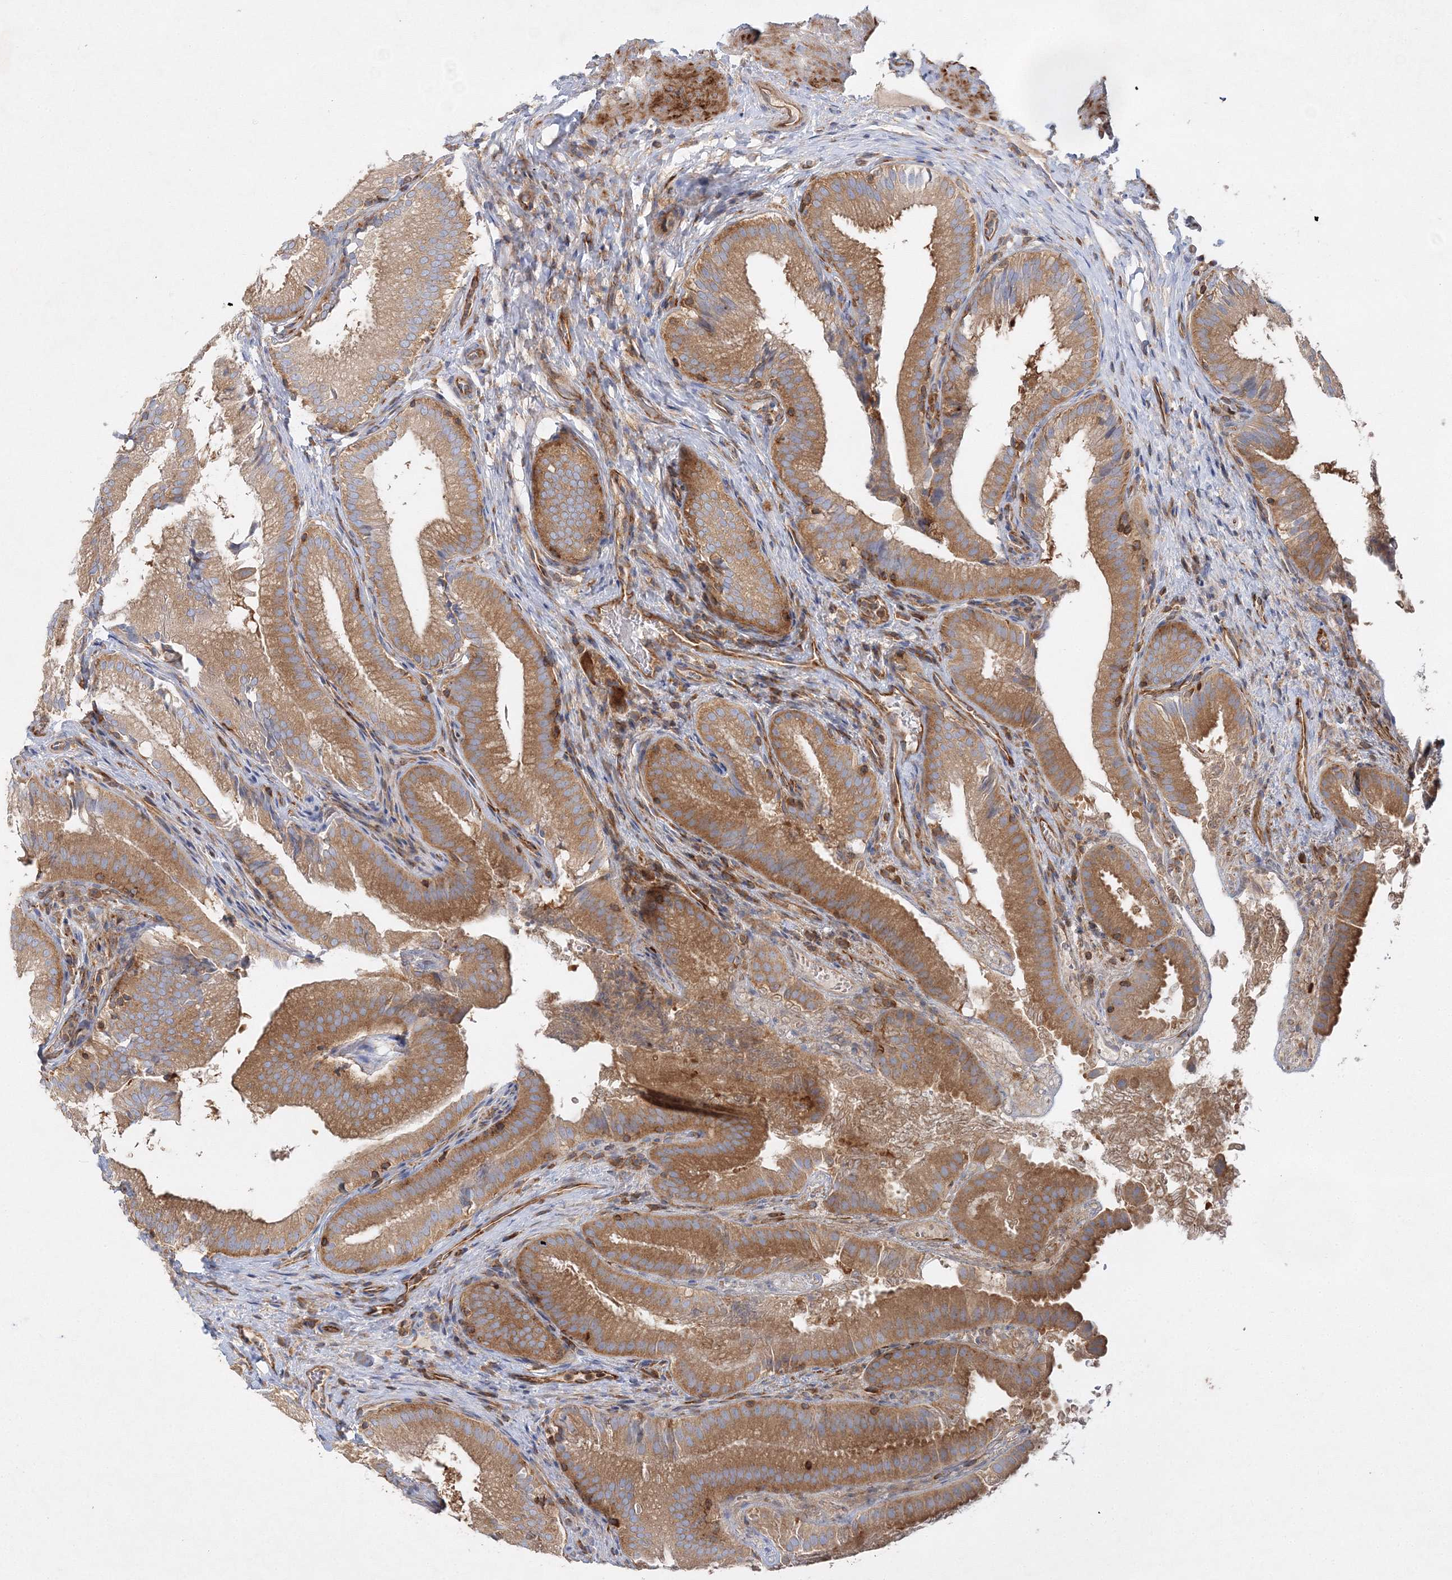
{"staining": {"intensity": "strong", "quantity": ">75%", "location": "cytoplasmic/membranous"}, "tissue": "gallbladder", "cell_type": "Glandular cells", "image_type": "normal", "snomed": [{"axis": "morphology", "description": "Normal tissue, NOS"}, {"axis": "topography", "description": "Gallbladder"}], "caption": "A micrograph of gallbladder stained for a protein exhibits strong cytoplasmic/membranous brown staining in glandular cells. The protein of interest is shown in brown color, while the nuclei are stained blue.", "gene": "WDR37", "patient": {"sex": "female", "age": 30}}